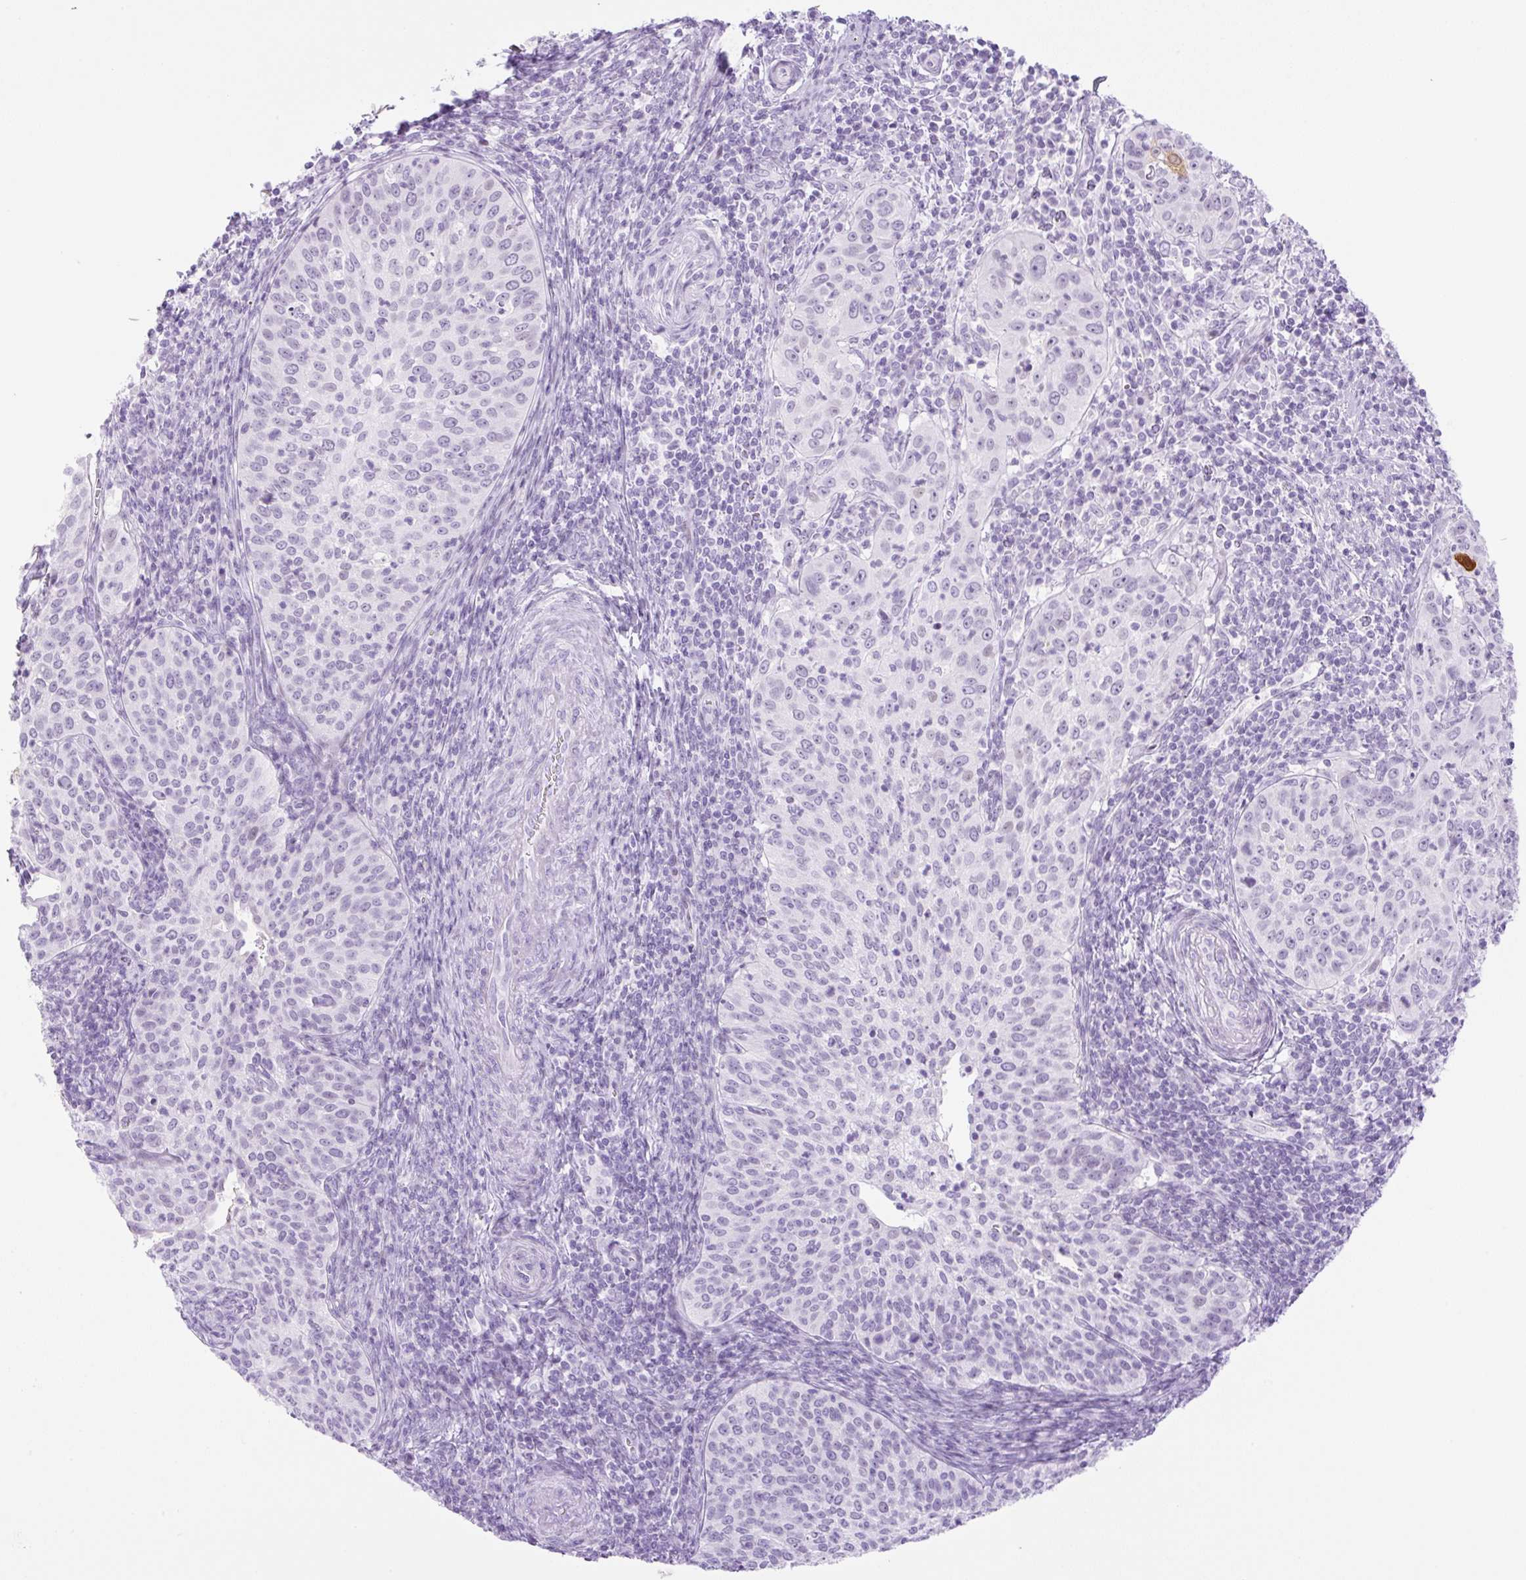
{"staining": {"intensity": "negative", "quantity": "none", "location": "none"}, "tissue": "cervical cancer", "cell_type": "Tumor cells", "image_type": "cancer", "snomed": [{"axis": "morphology", "description": "Squamous cell carcinoma, NOS"}, {"axis": "topography", "description": "Cervix"}], "caption": "Immunohistochemistry (IHC) image of neoplastic tissue: cervical cancer (squamous cell carcinoma) stained with DAB reveals no significant protein expression in tumor cells.", "gene": "SPRR4", "patient": {"sex": "female", "age": 30}}